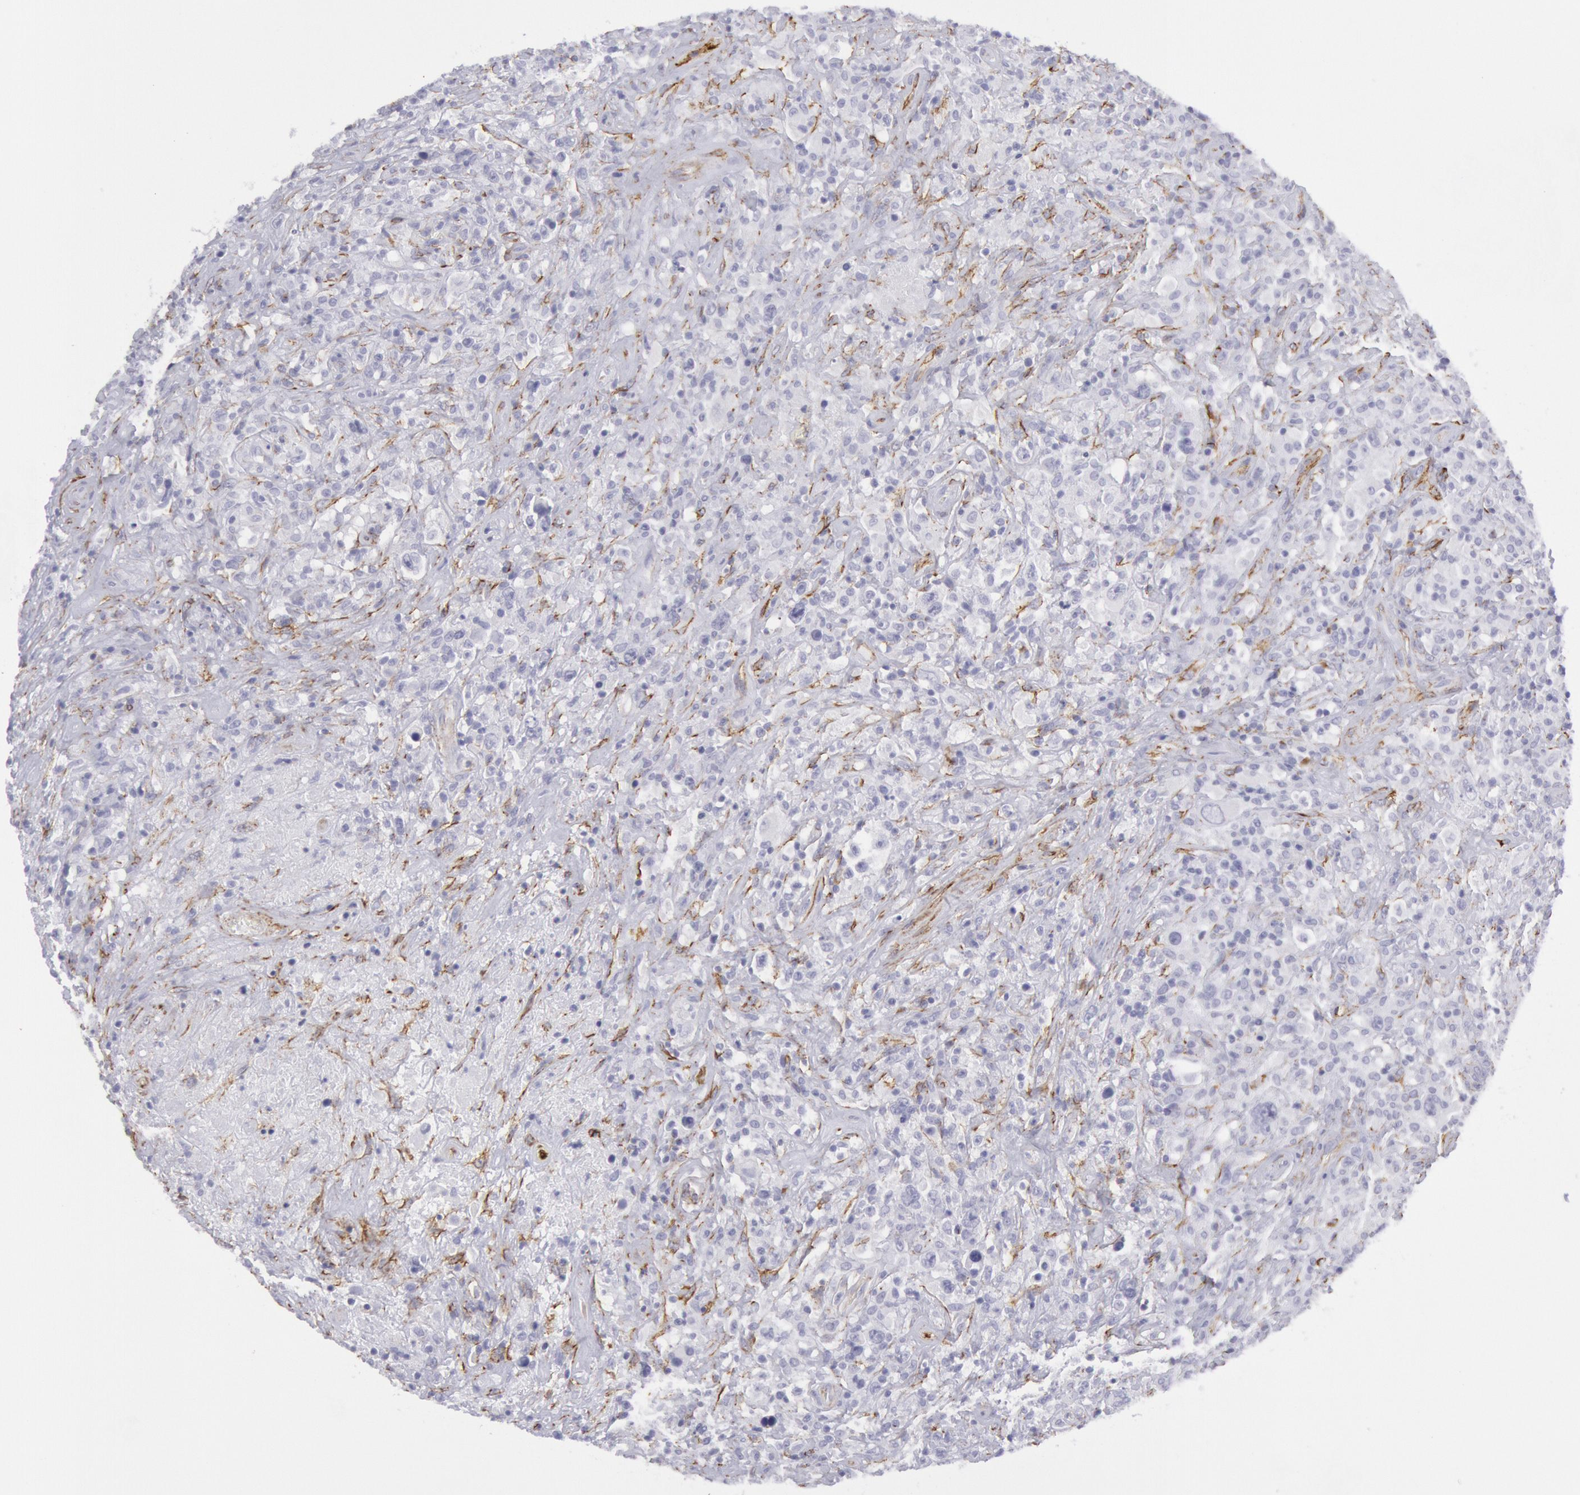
{"staining": {"intensity": "negative", "quantity": "none", "location": "none"}, "tissue": "lymphoma", "cell_type": "Tumor cells", "image_type": "cancer", "snomed": [{"axis": "morphology", "description": "Hodgkin's disease, NOS"}, {"axis": "topography", "description": "Lymph node"}], "caption": "Human lymphoma stained for a protein using immunohistochemistry reveals no staining in tumor cells.", "gene": "CDH13", "patient": {"sex": "male", "age": 46}}